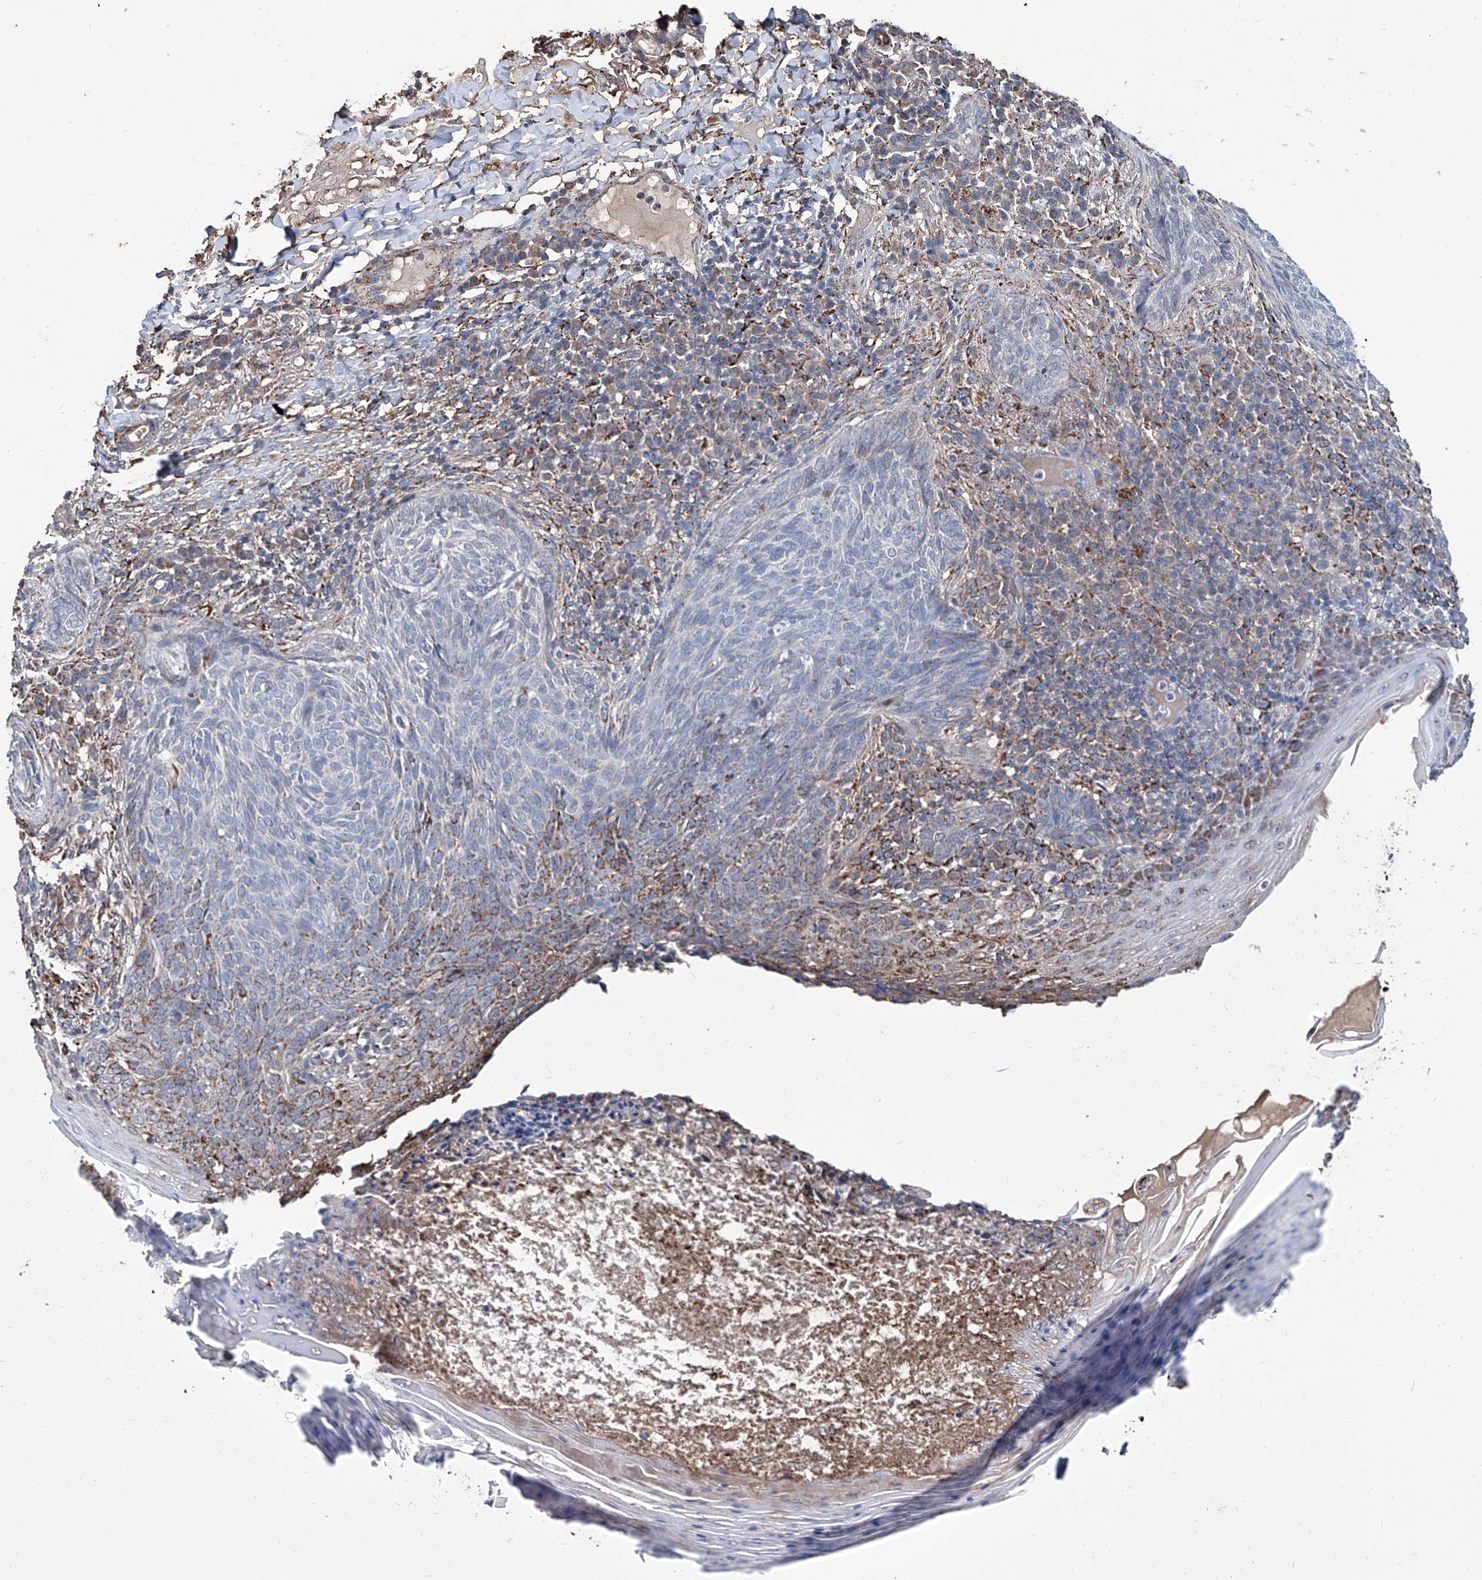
{"staining": {"intensity": "negative", "quantity": "none", "location": "none"}, "tissue": "skin cancer", "cell_type": "Tumor cells", "image_type": "cancer", "snomed": [{"axis": "morphology", "description": "Basal cell carcinoma"}, {"axis": "topography", "description": "Skin"}], "caption": "IHC micrograph of skin basal cell carcinoma stained for a protein (brown), which reveals no staining in tumor cells.", "gene": "NHS", "patient": {"sex": "male", "age": 85}}